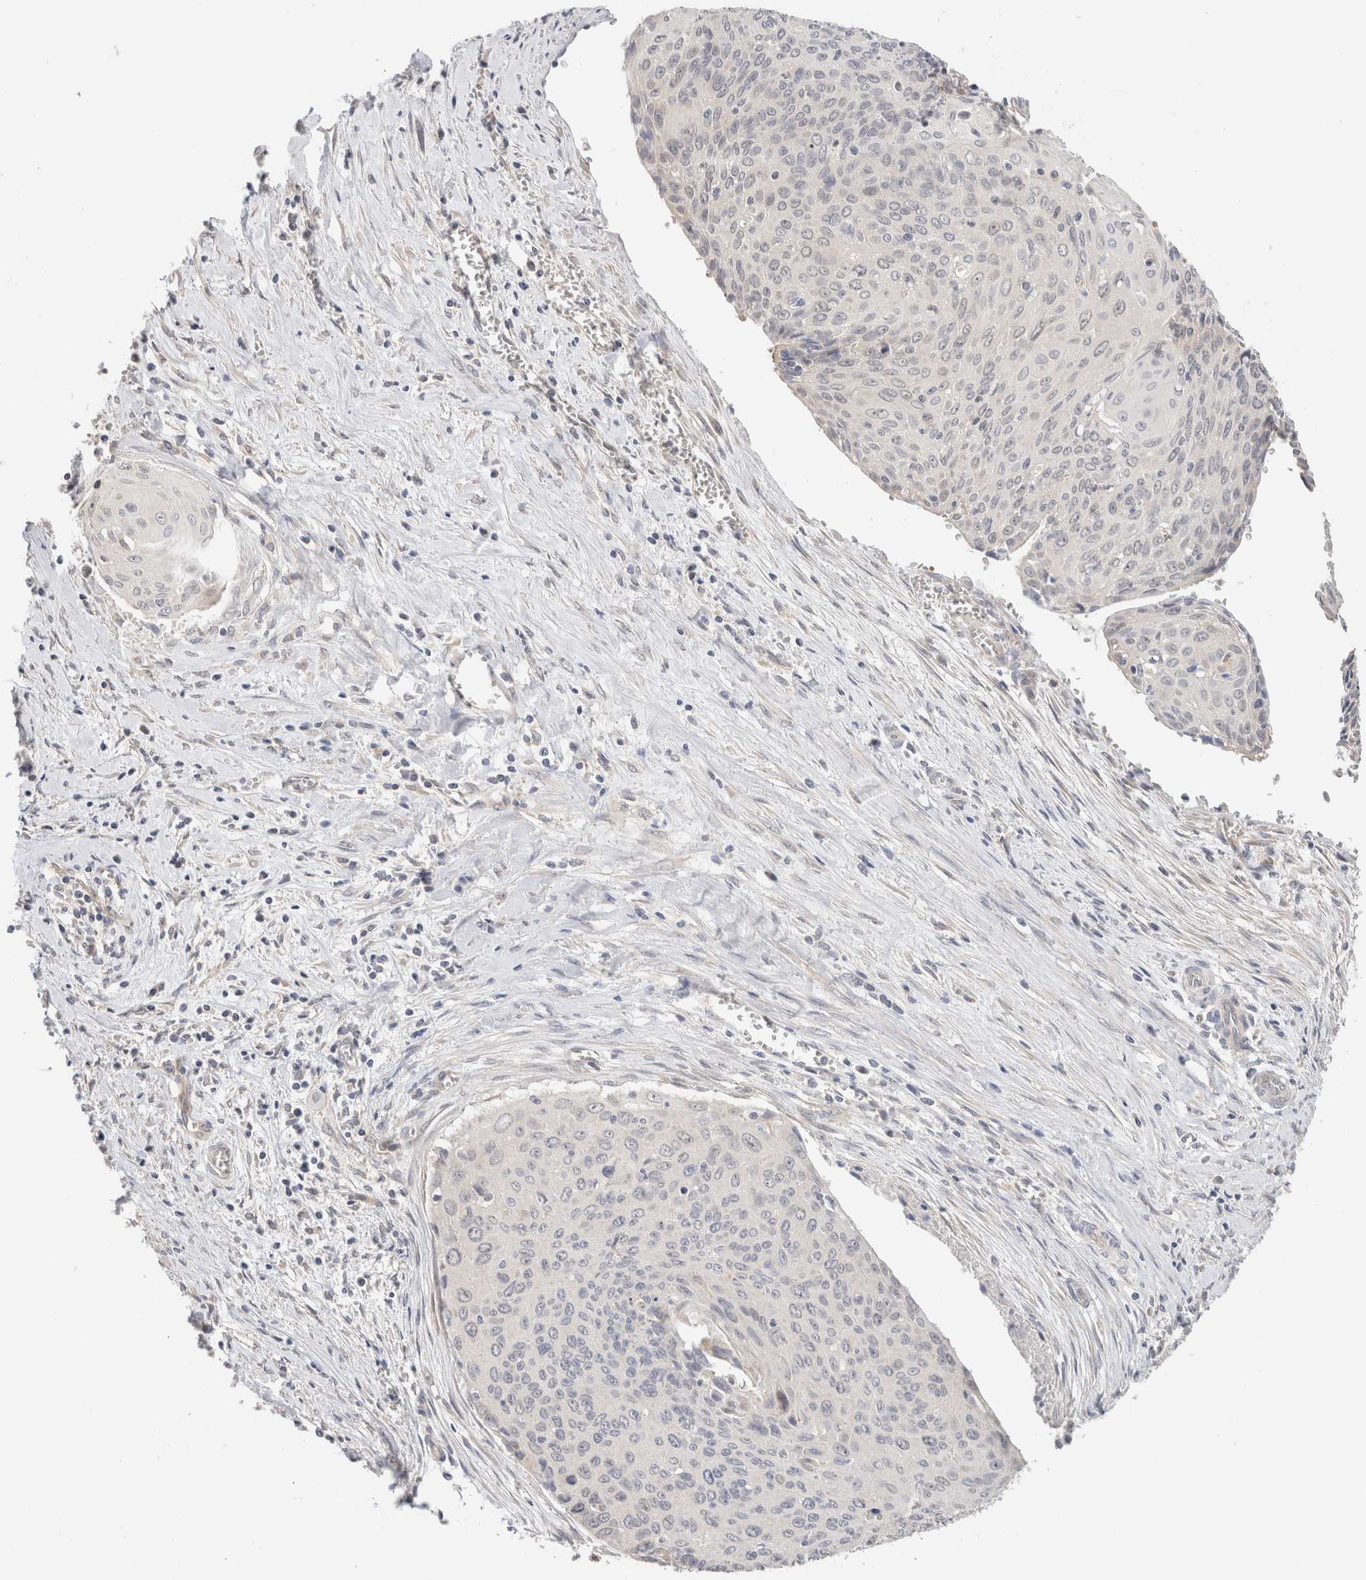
{"staining": {"intensity": "negative", "quantity": "none", "location": "none"}, "tissue": "cervical cancer", "cell_type": "Tumor cells", "image_type": "cancer", "snomed": [{"axis": "morphology", "description": "Squamous cell carcinoma, NOS"}, {"axis": "topography", "description": "Cervix"}], "caption": "Tumor cells show no significant protein staining in cervical squamous cell carcinoma.", "gene": "CA13", "patient": {"sex": "female", "age": 55}}